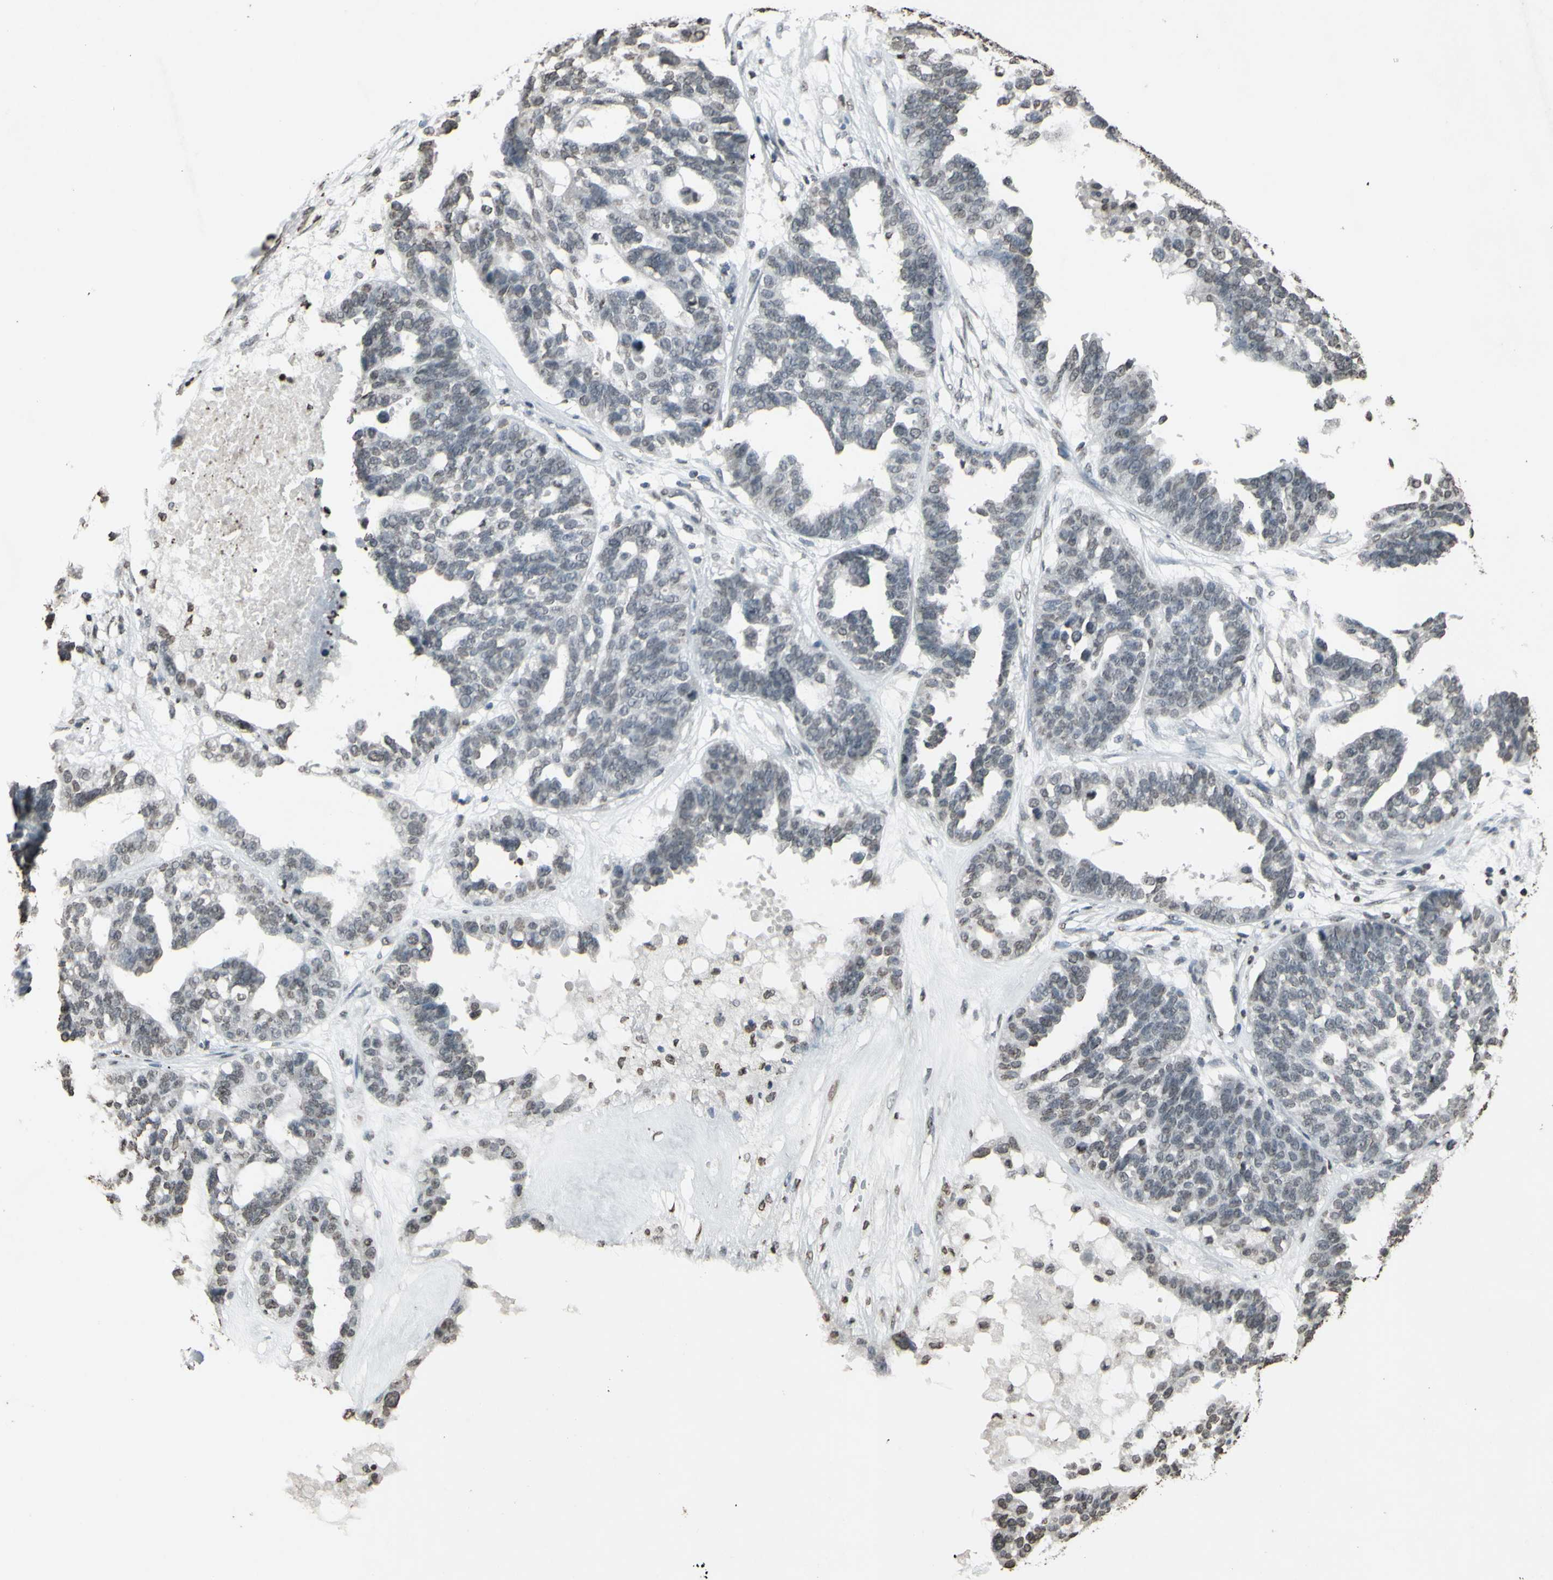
{"staining": {"intensity": "negative", "quantity": "none", "location": "none"}, "tissue": "ovarian cancer", "cell_type": "Tumor cells", "image_type": "cancer", "snomed": [{"axis": "morphology", "description": "Cystadenocarcinoma, serous, NOS"}, {"axis": "topography", "description": "Ovary"}], "caption": "Immunohistochemistry (IHC) micrograph of human ovarian cancer (serous cystadenocarcinoma) stained for a protein (brown), which displays no positivity in tumor cells. Nuclei are stained in blue.", "gene": "CD79B", "patient": {"sex": "female", "age": 59}}